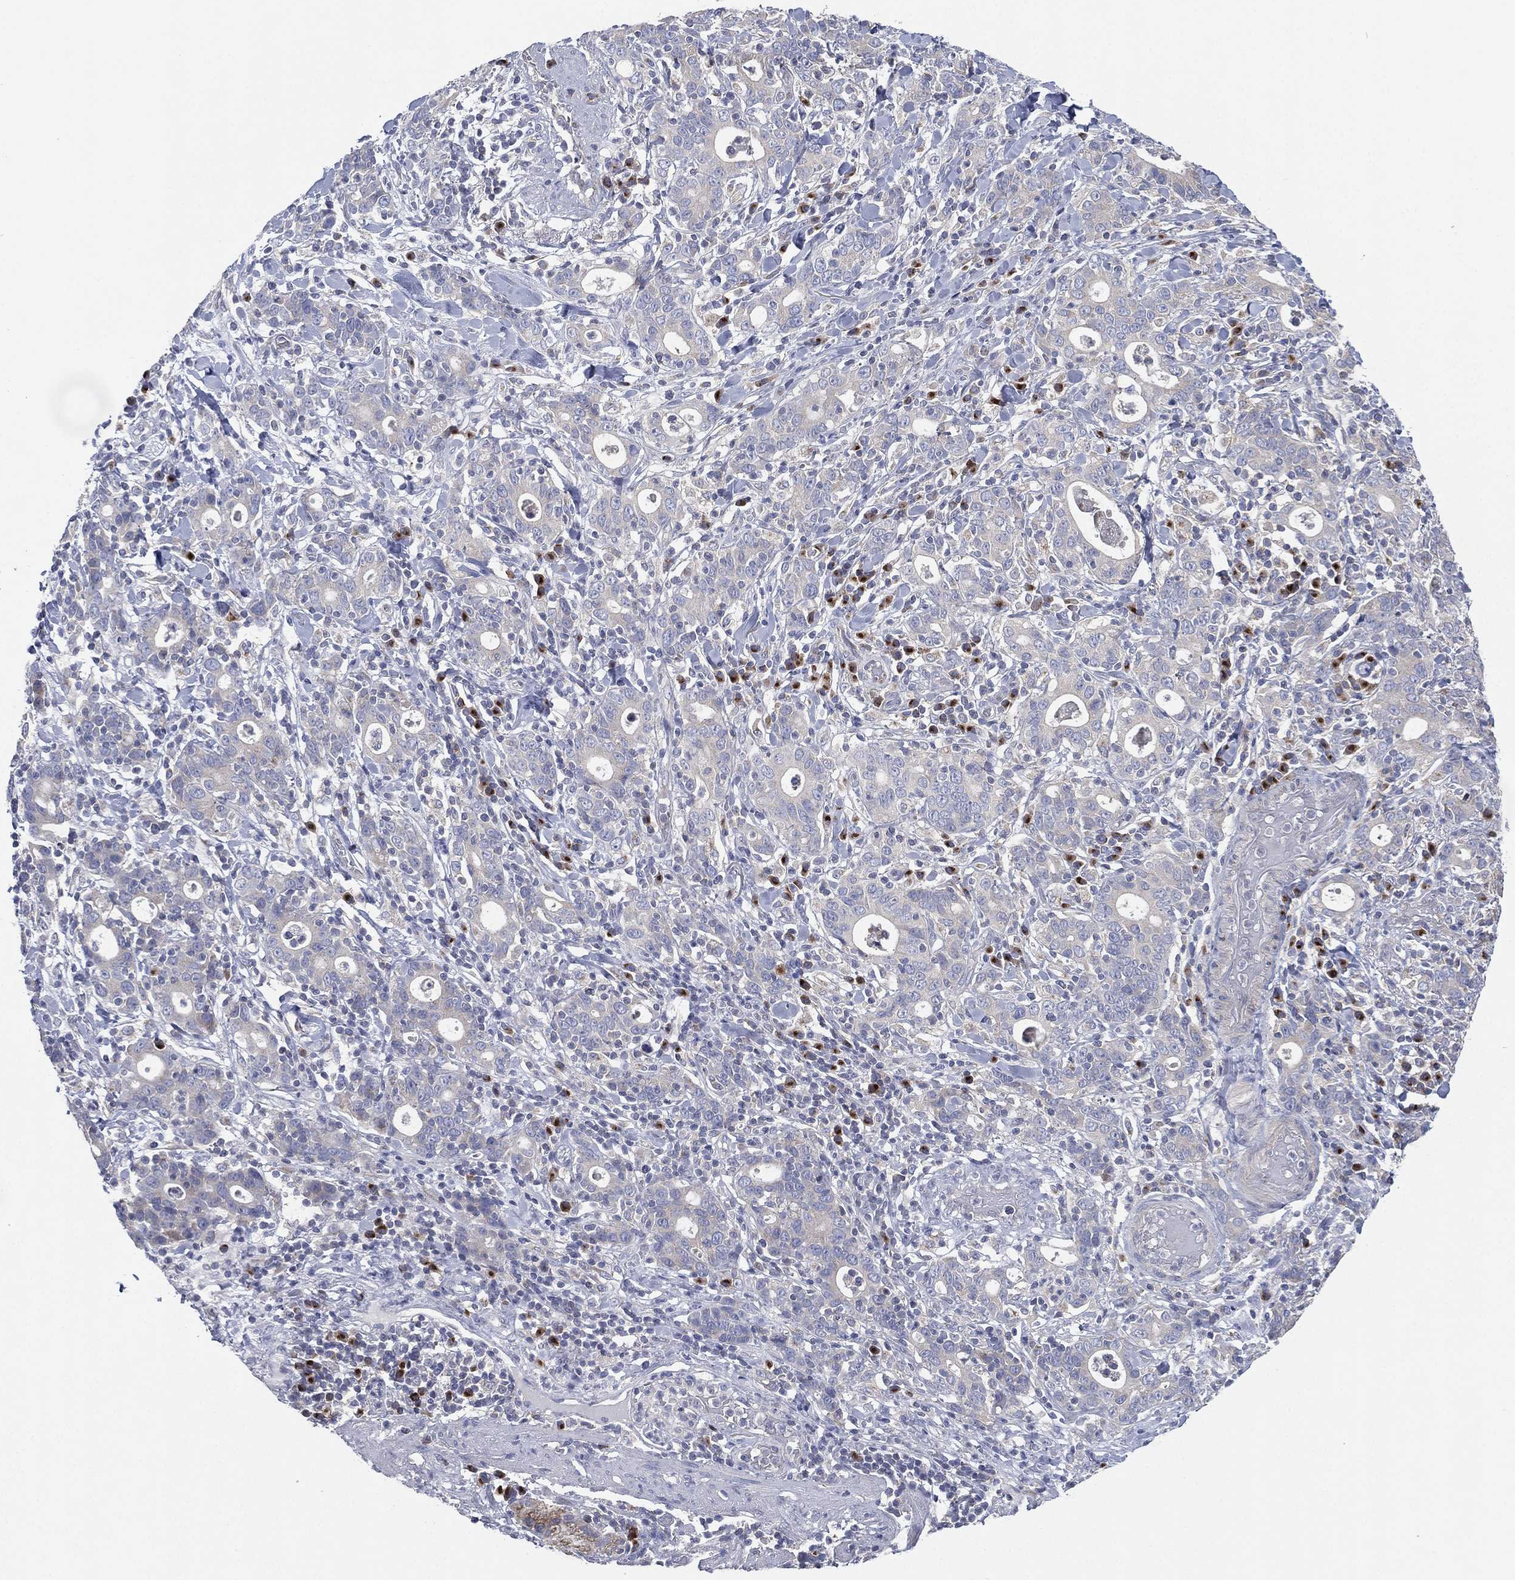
{"staining": {"intensity": "negative", "quantity": "none", "location": "none"}, "tissue": "stomach cancer", "cell_type": "Tumor cells", "image_type": "cancer", "snomed": [{"axis": "morphology", "description": "Adenocarcinoma, NOS"}, {"axis": "topography", "description": "Stomach"}], "caption": "The immunohistochemistry micrograph has no significant staining in tumor cells of stomach cancer (adenocarcinoma) tissue.", "gene": "ATP8A2", "patient": {"sex": "male", "age": 79}}